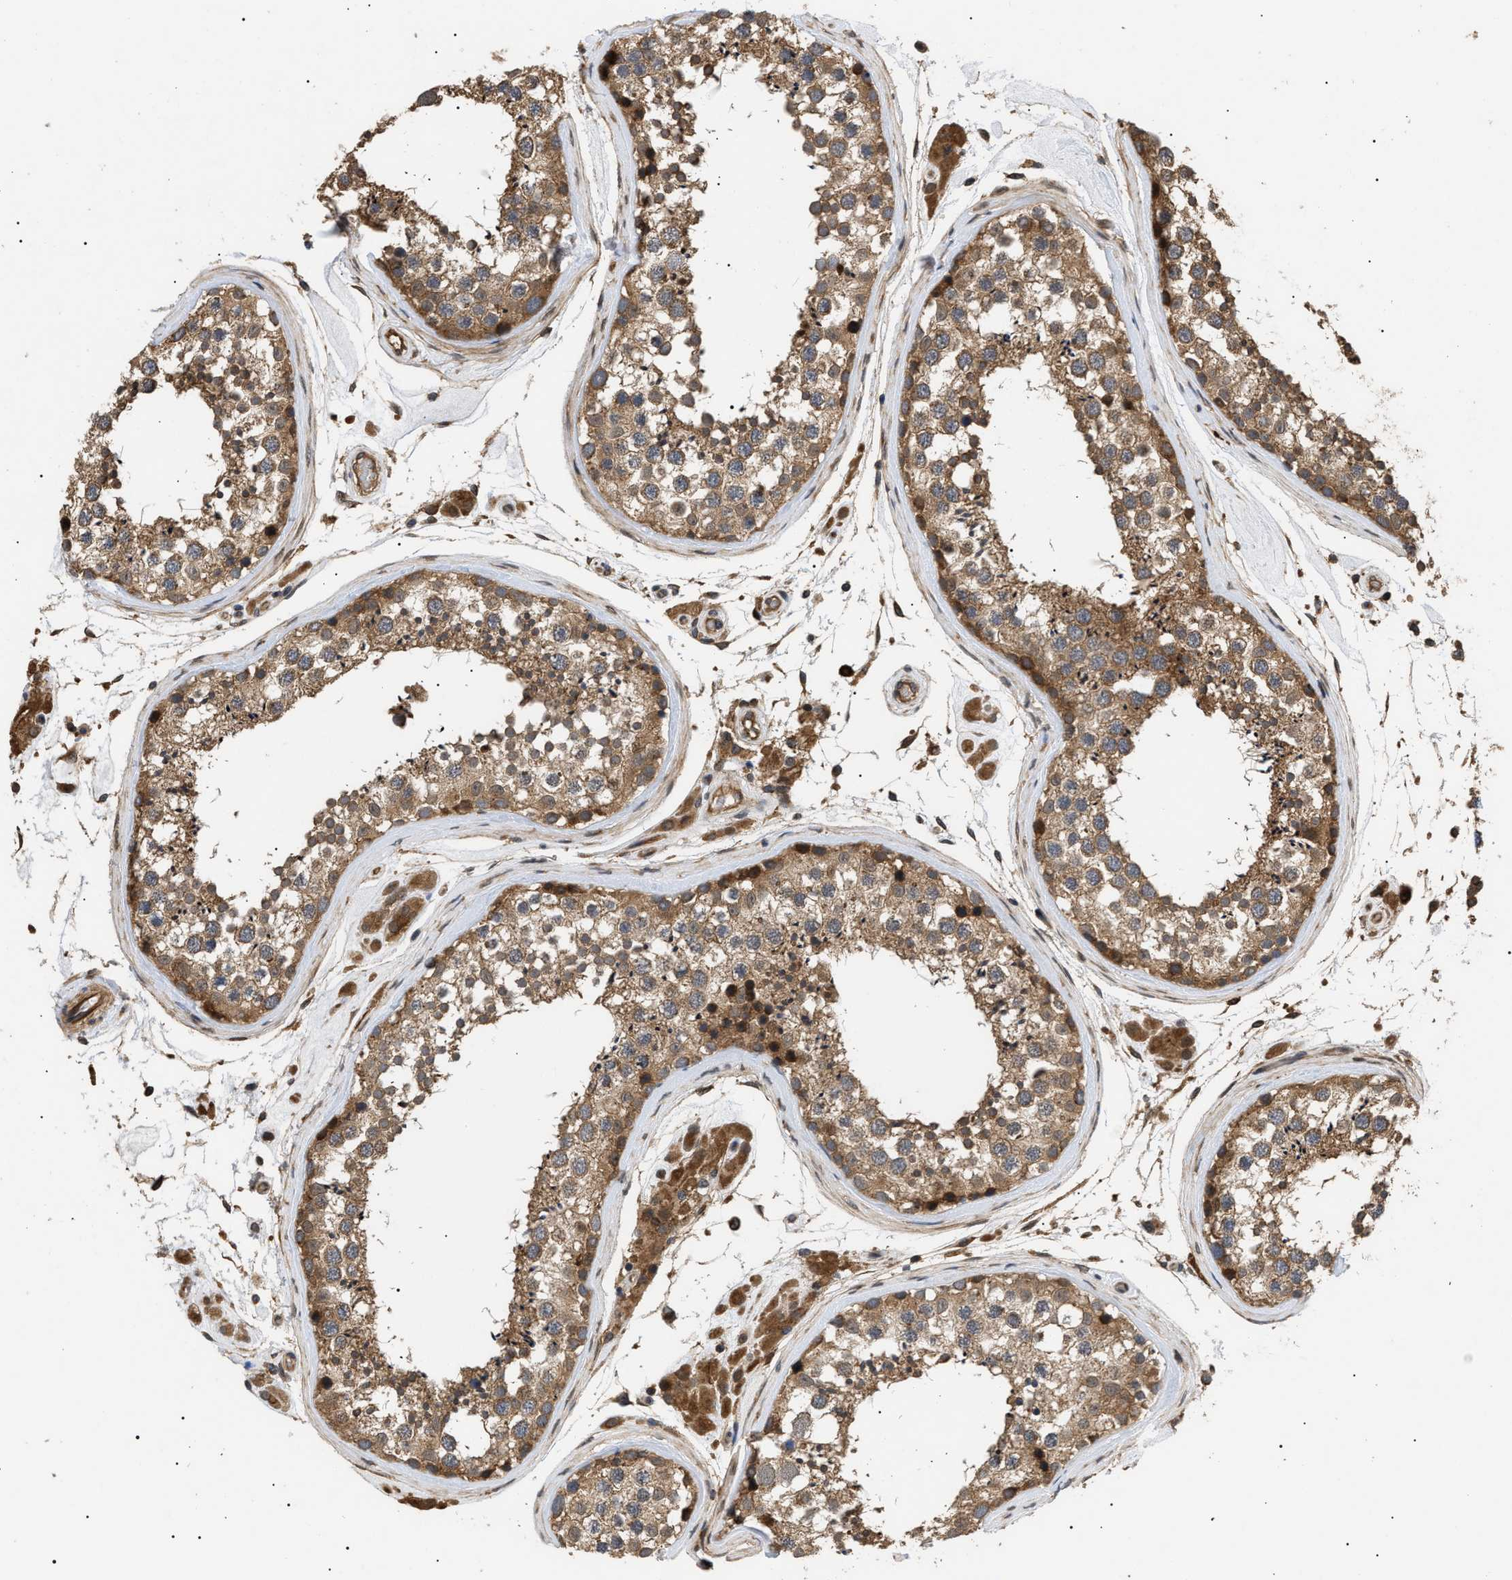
{"staining": {"intensity": "moderate", "quantity": ">75%", "location": "cytoplasmic/membranous"}, "tissue": "testis", "cell_type": "Cells in seminiferous ducts", "image_type": "normal", "snomed": [{"axis": "morphology", "description": "Normal tissue, NOS"}, {"axis": "topography", "description": "Testis"}], "caption": "An immunohistochemistry image of benign tissue is shown. Protein staining in brown shows moderate cytoplasmic/membranous positivity in testis within cells in seminiferous ducts.", "gene": "ASTL", "patient": {"sex": "male", "age": 46}}